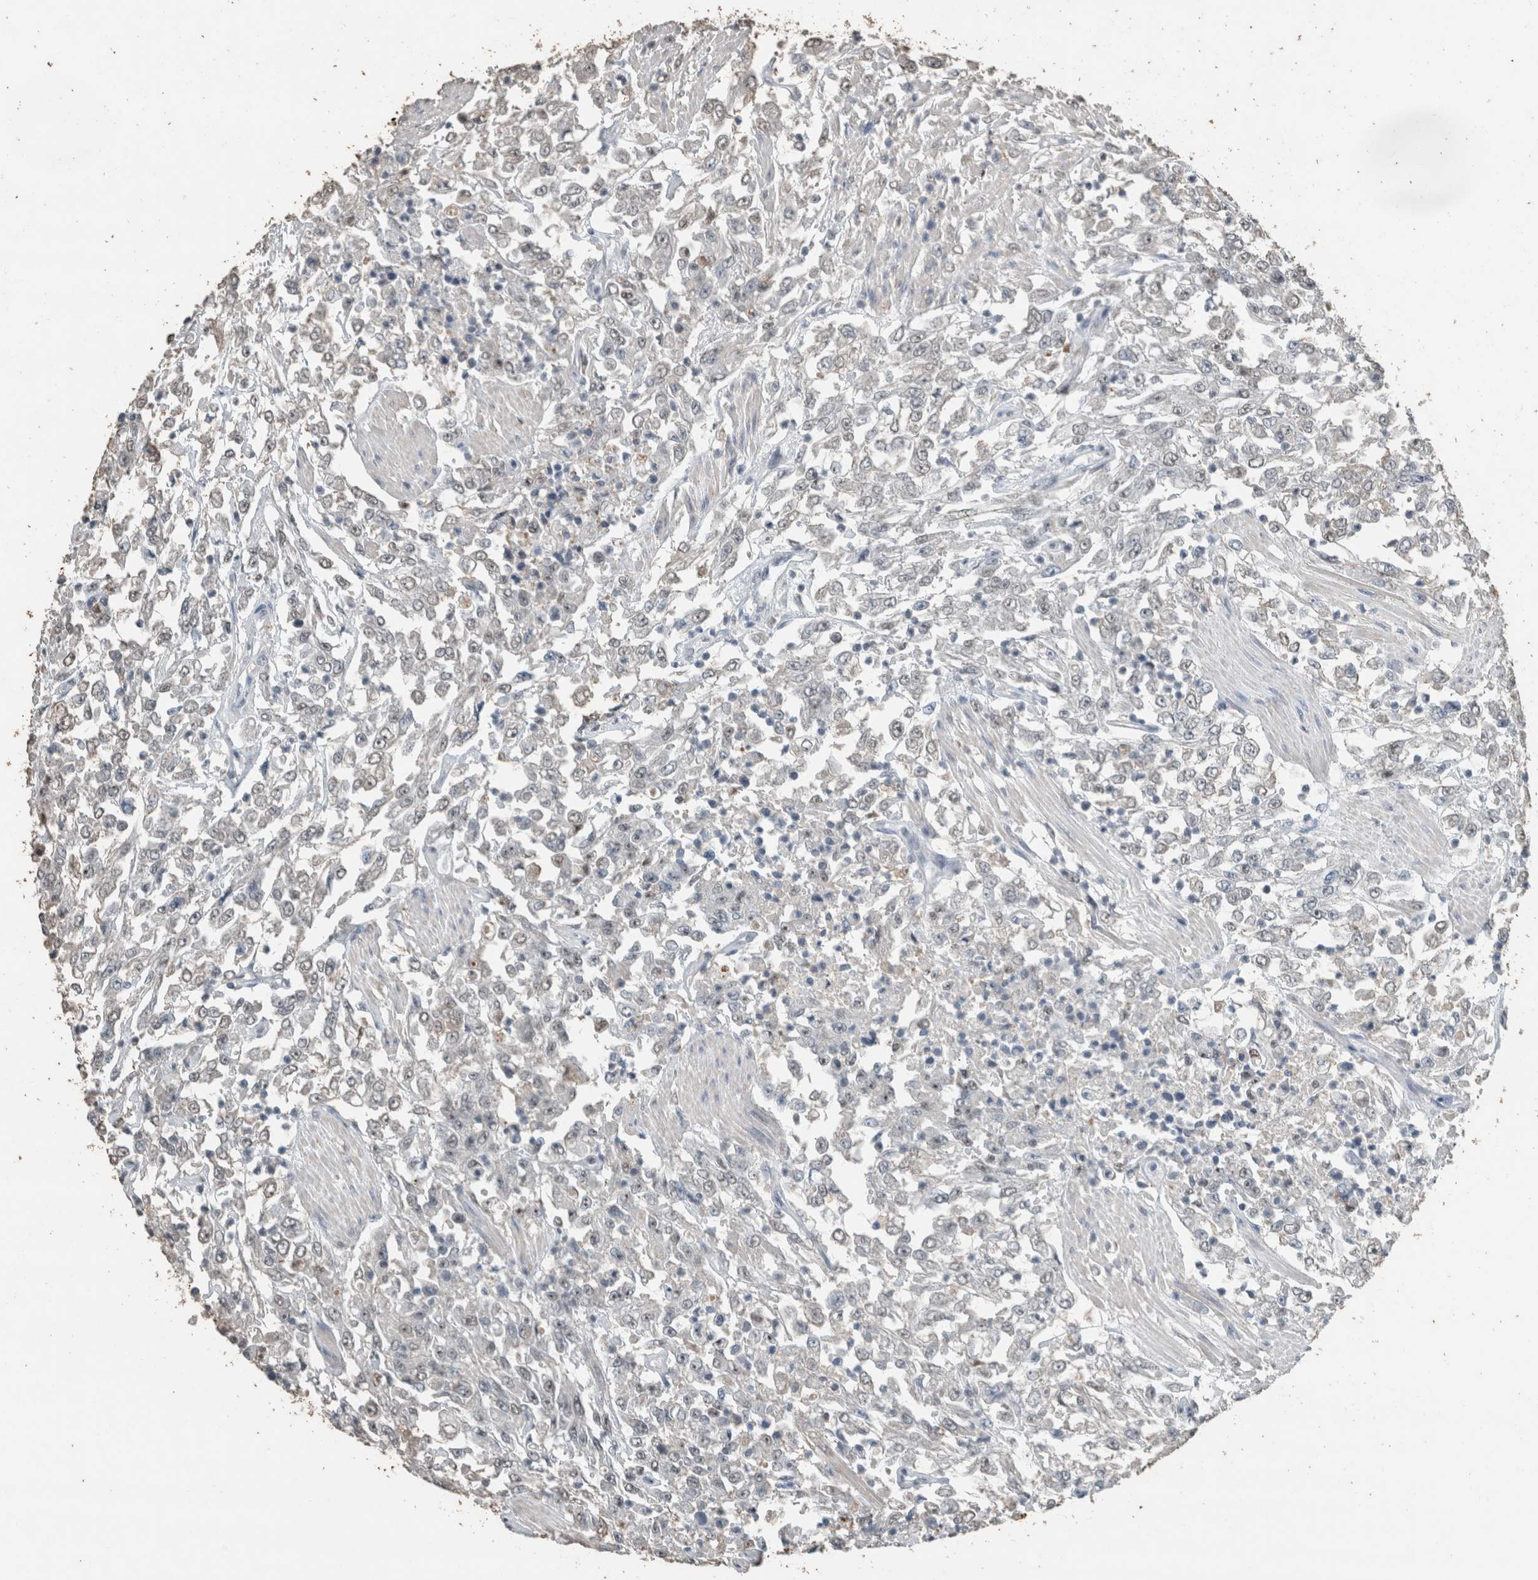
{"staining": {"intensity": "negative", "quantity": "none", "location": "none"}, "tissue": "urothelial cancer", "cell_type": "Tumor cells", "image_type": "cancer", "snomed": [{"axis": "morphology", "description": "Urothelial carcinoma, High grade"}, {"axis": "topography", "description": "Urinary bladder"}], "caption": "Protein analysis of urothelial cancer shows no significant expression in tumor cells.", "gene": "ACVR2B", "patient": {"sex": "male", "age": 46}}